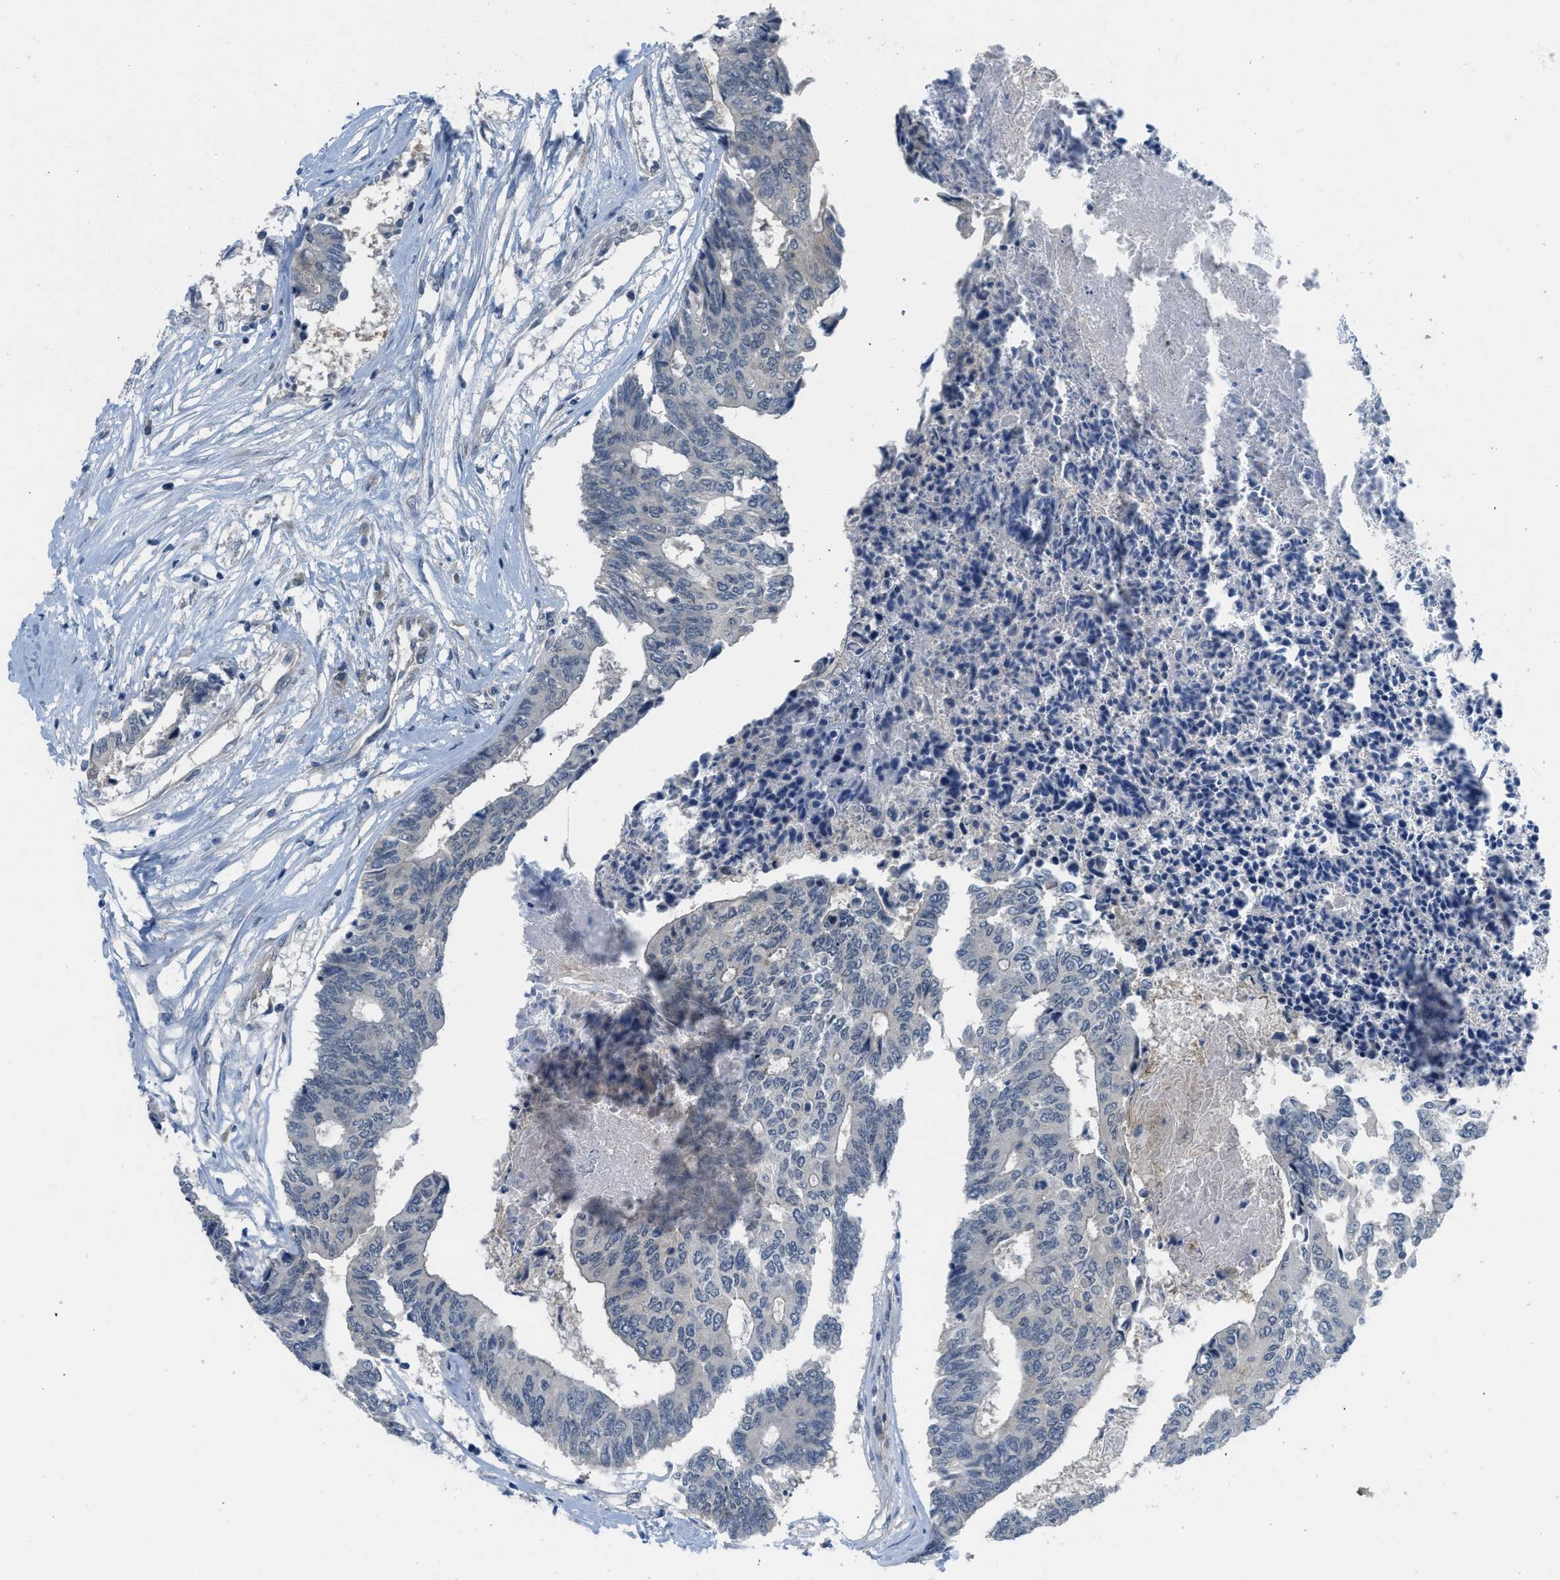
{"staining": {"intensity": "negative", "quantity": "none", "location": "none"}, "tissue": "colorectal cancer", "cell_type": "Tumor cells", "image_type": "cancer", "snomed": [{"axis": "morphology", "description": "Adenocarcinoma, NOS"}, {"axis": "topography", "description": "Rectum"}], "caption": "Colorectal cancer was stained to show a protein in brown. There is no significant staining in tumor cells. Brightfield microscopy of IHC stained with DAB (brown) and hematoxylin (blue), captured at high magnification.", "gene": "TNFAIP1", "patient": {"sex": "male", "age": 63}}